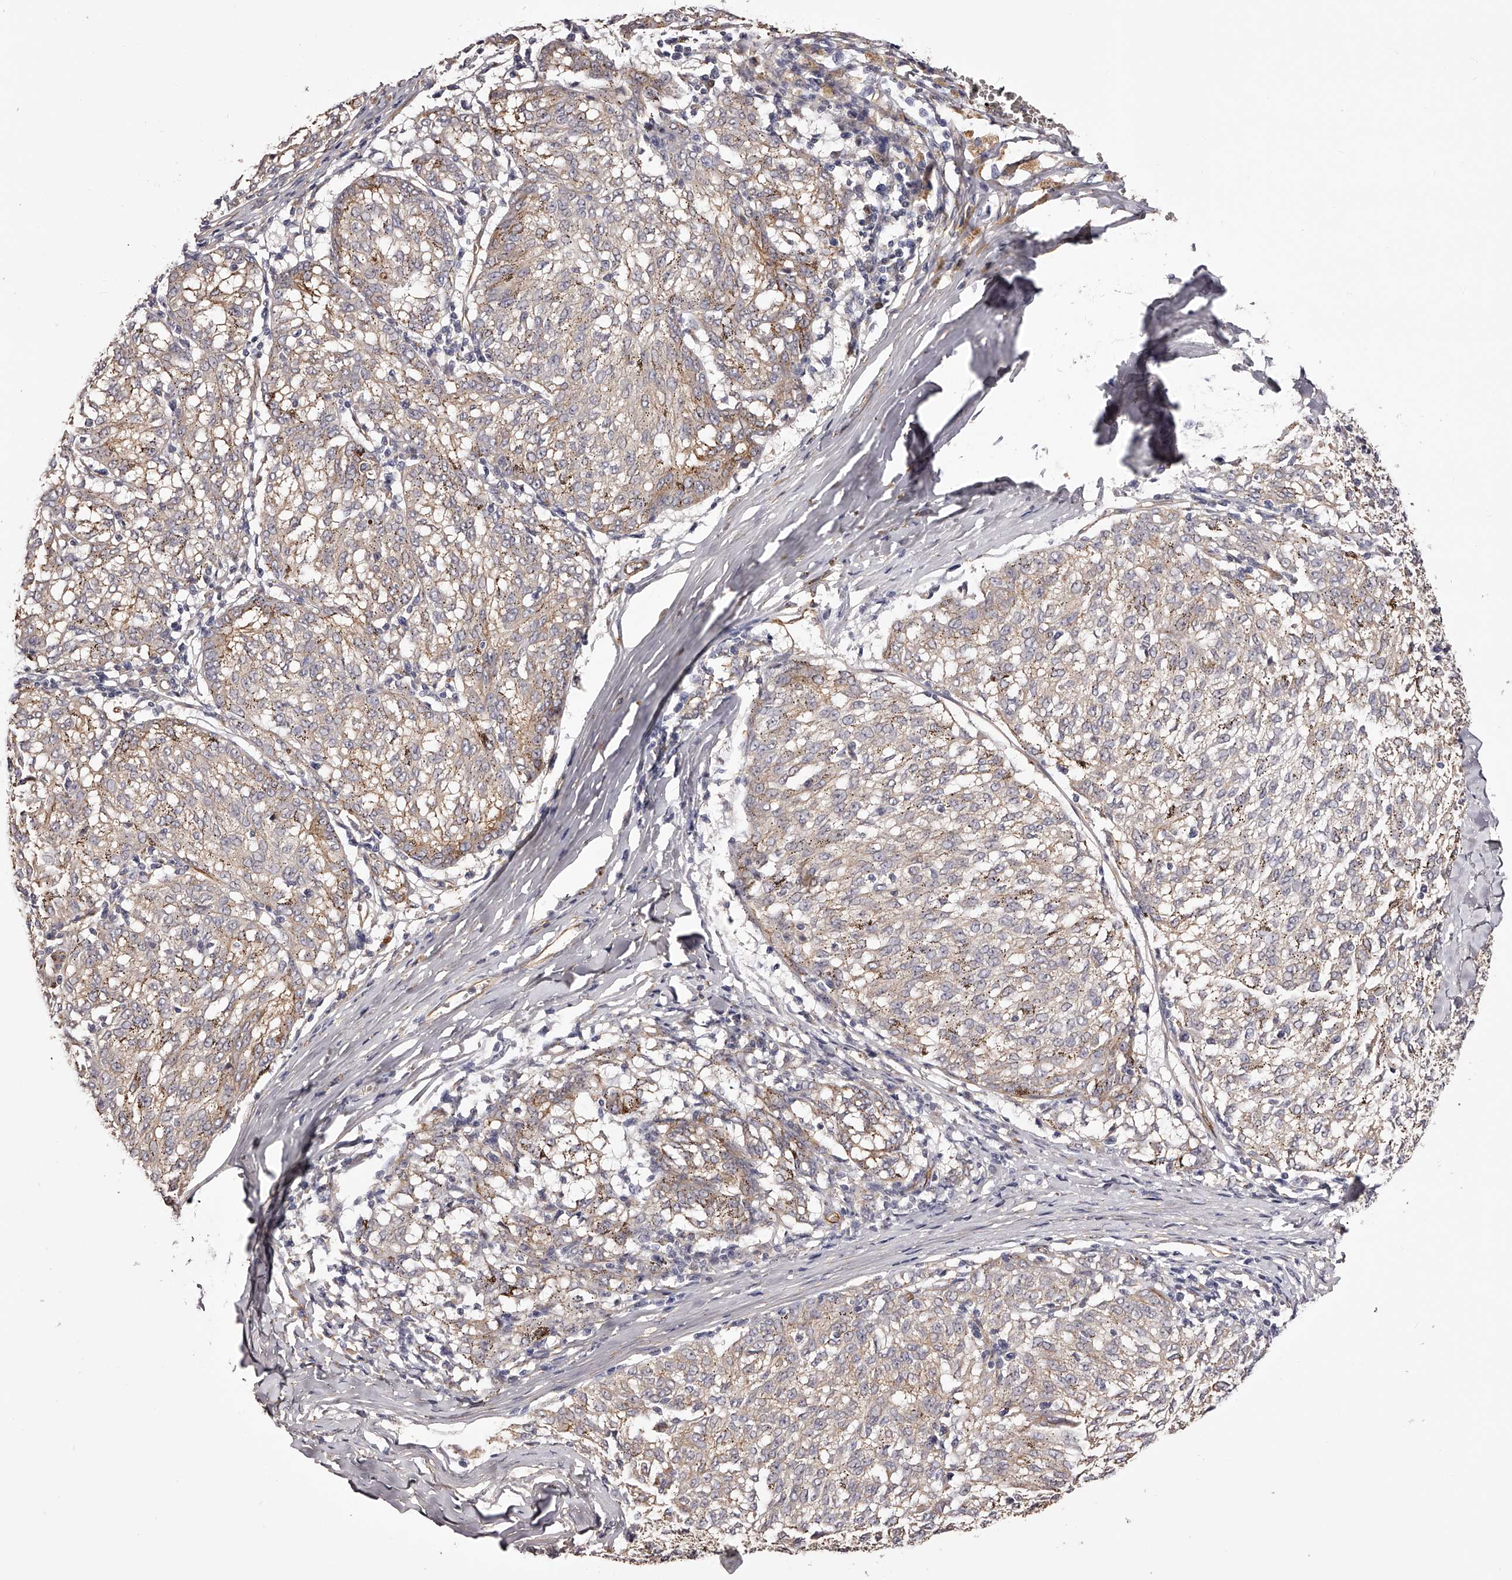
{"staining": {"intensity": "weak", "quantity": ">75%", "location": "cytoplasmic/membranous"}, "tissue": "melanoma", "cell_type": "Tumor cells", "image_type": "cancer", "snomed": [{"axis": "morphology", "description": "Malignant melanoma, NOS"}, {"axis": "topography", "description": "Skin"}], "caption": "A photomicrograph of human melanoma stained for a protein displays weak cytoplasmic/membranous brown staining in tumor cells.", "gene": "LTV1", "patient": {"sex": "female", "age": 72}}